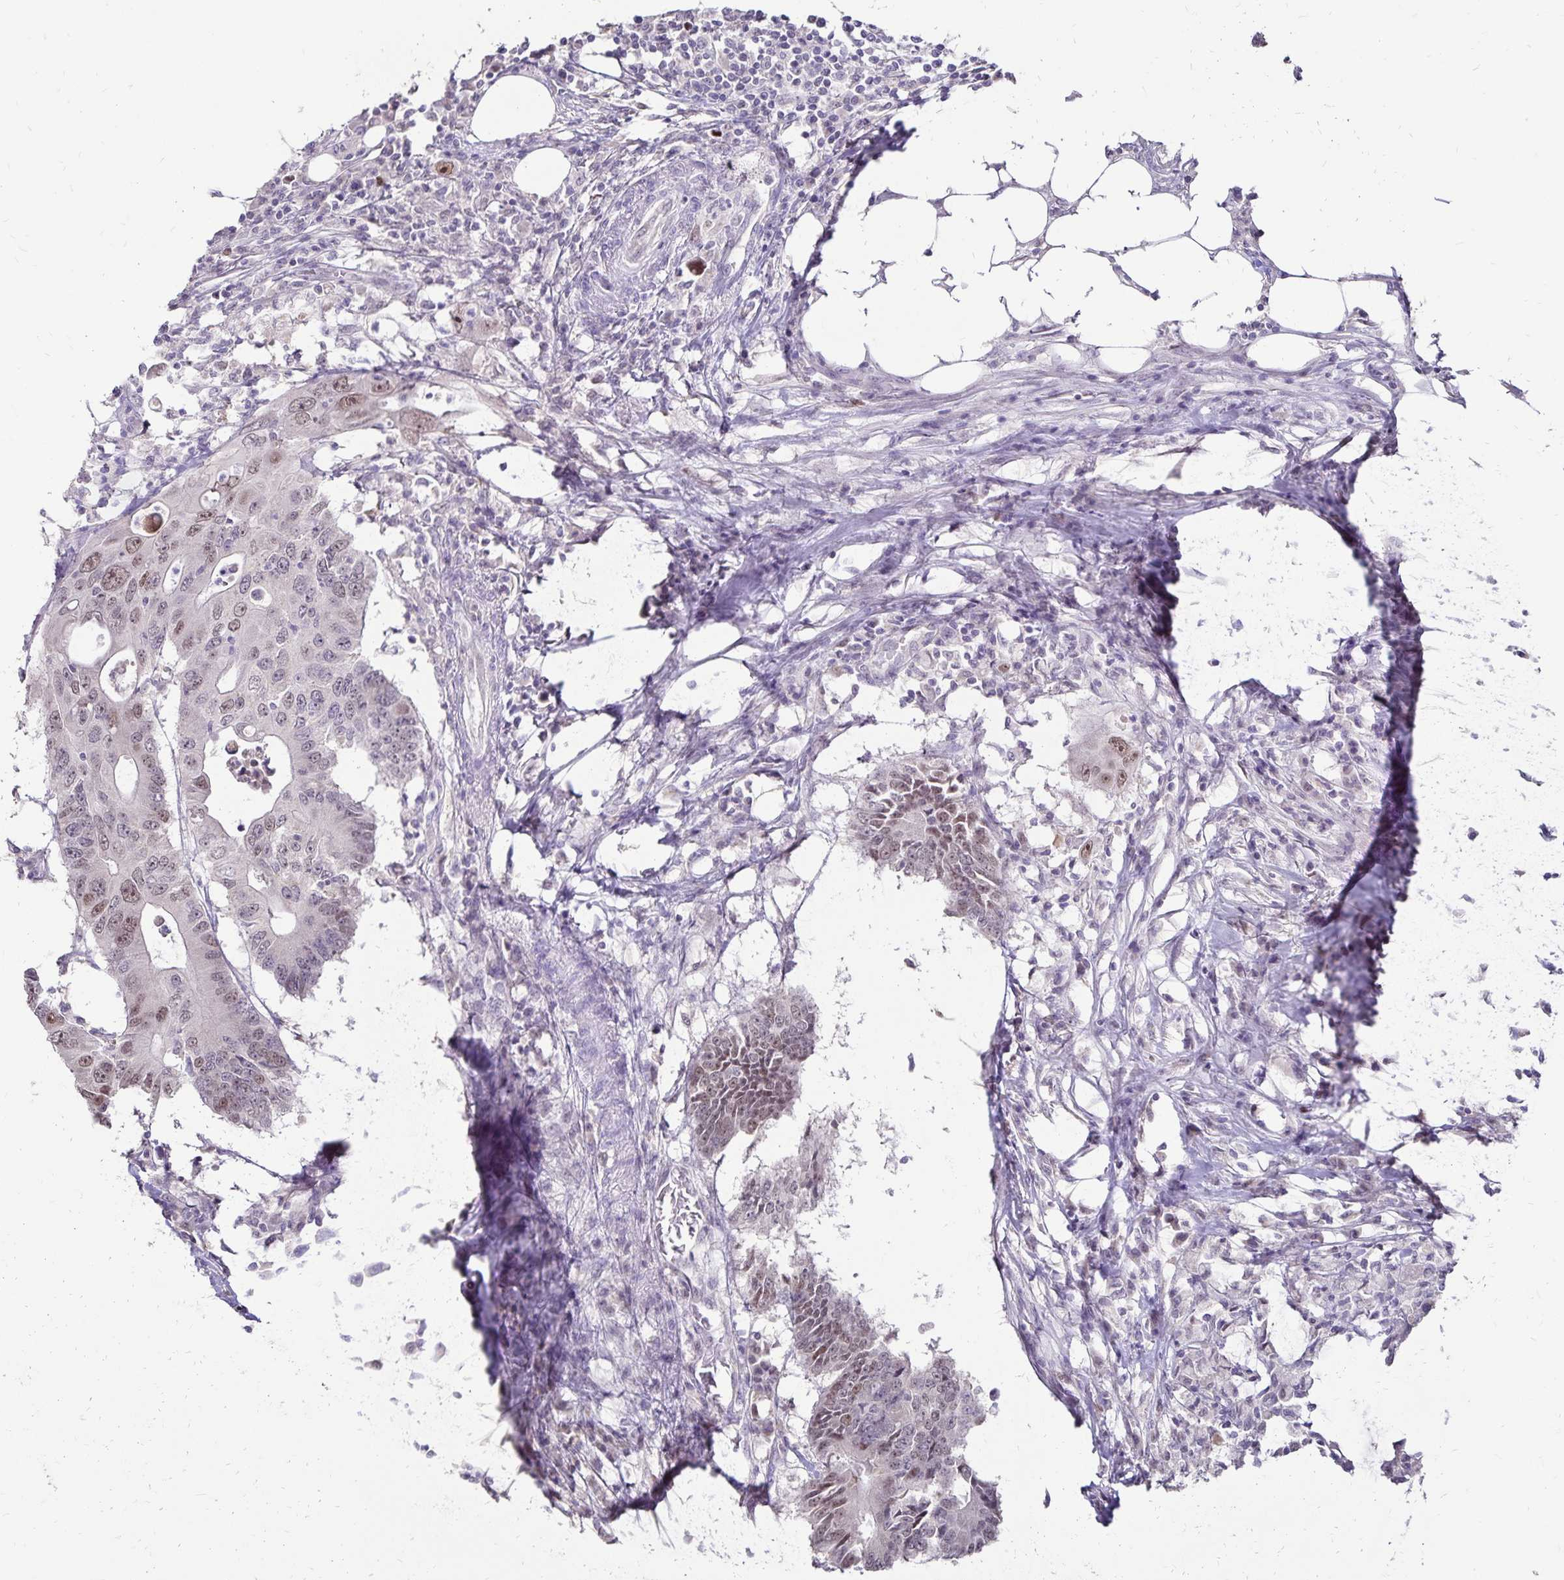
{"staining": {"intensity": "weak", "quantity": "<25%", "location": "nuclear"}, "tissue": "colorectal cancer", "cell_type": "Tumor cells", "image_type": "cancer", "snomed": [{"axis": "morphology", "description": "Adenocarcinoma, NOS"}, {"axis": "topography", "description": "Colon"}], "caption": "There is no significant positivity in tumor cells of colorectal cancer.", "gene": "POLB", "patient": {"sex": "male", "age": 71}}